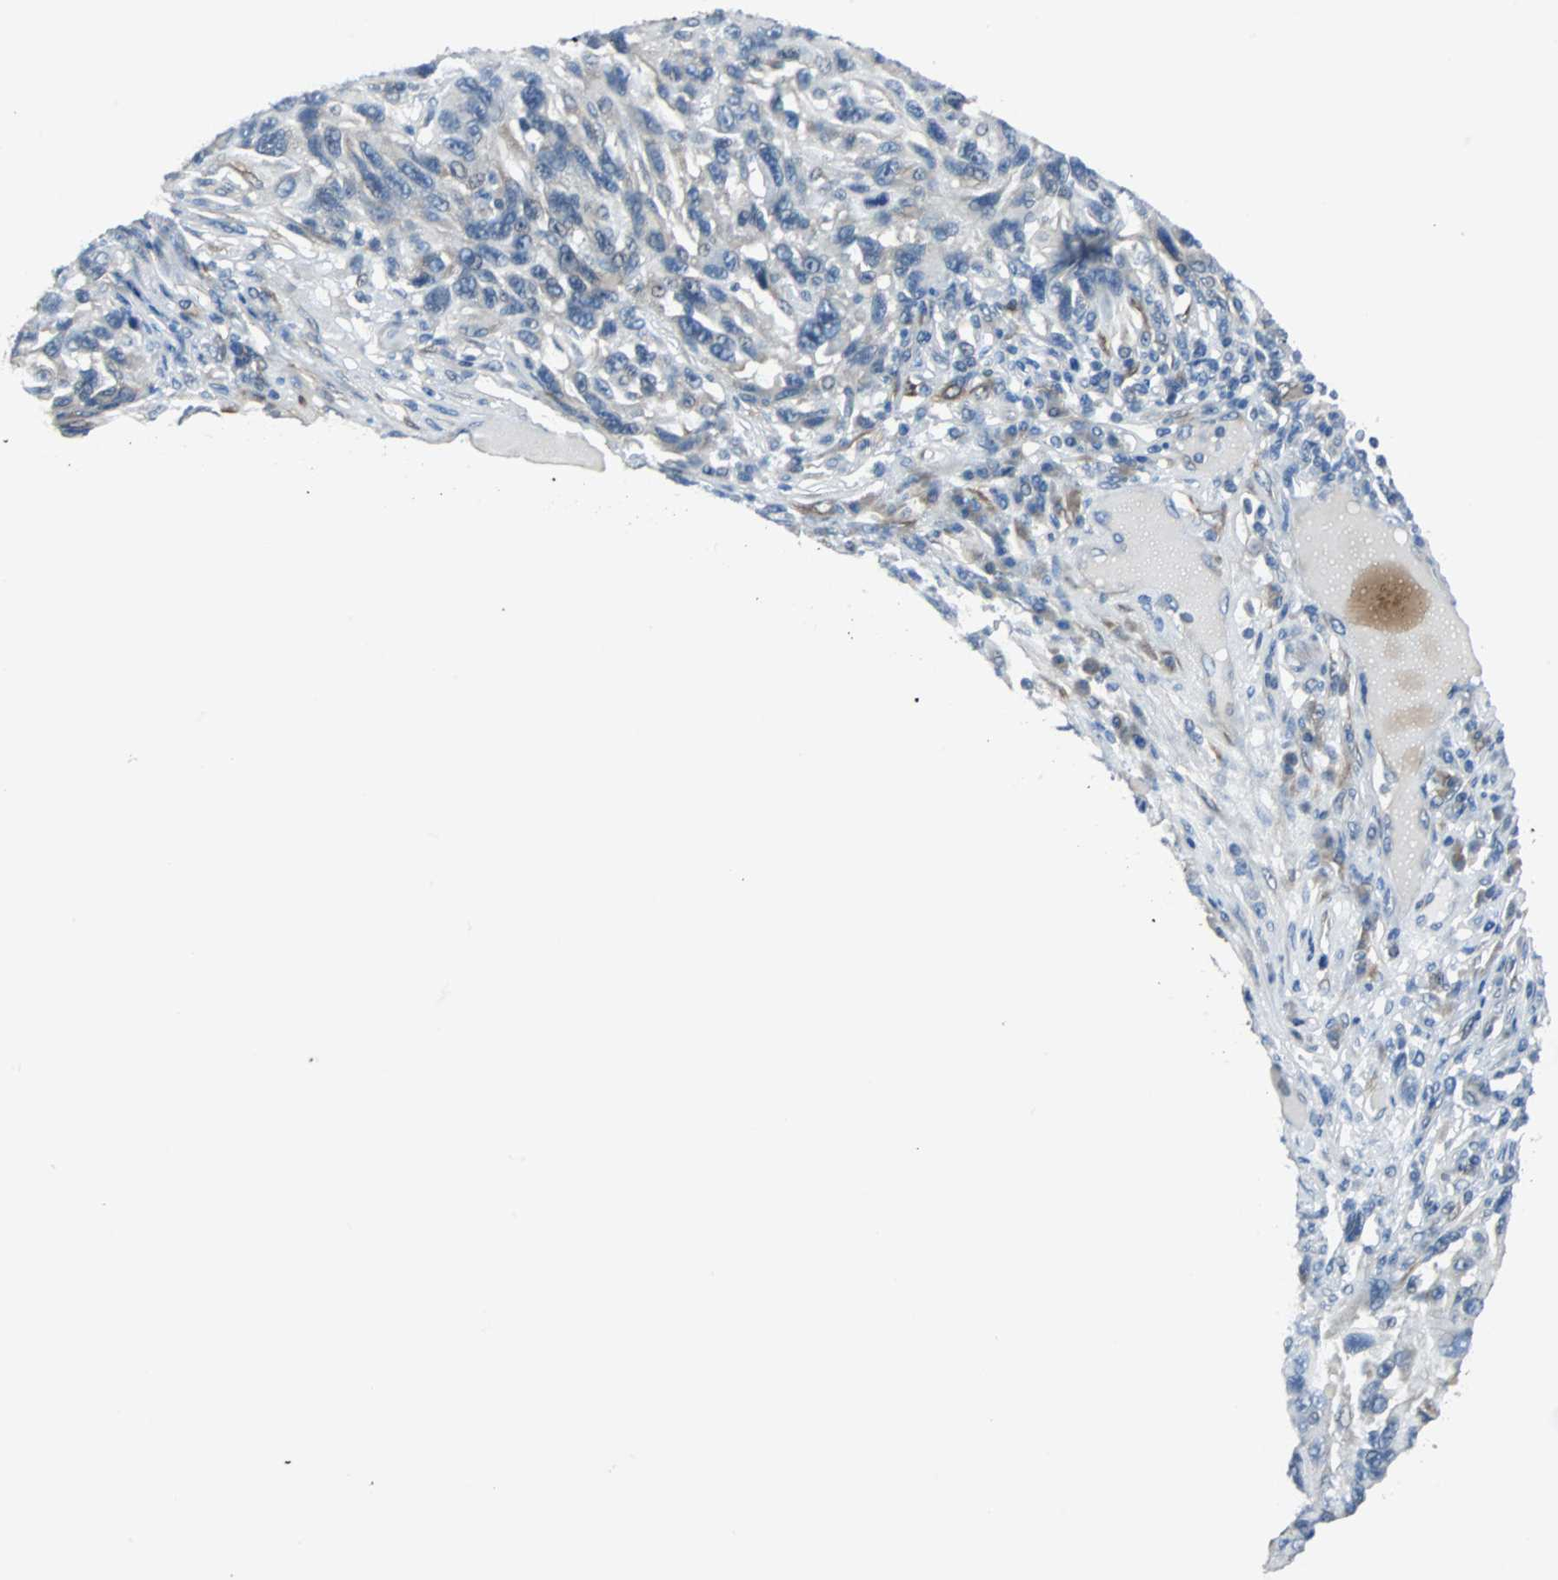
{"staining": {"intensity": "negative", "quantity": "none", "location": "none"}, "tissue": "melanoma", "cell_type": "Tumor cells", "image_type": "cancer", "snomed": [{"axis": "morphology", "description": "Malignant melanoma, NOS"}, {"axis": "topography", "description": "Skin"}], "caption": "Tumor cells show no significant protein expression in malignant melanoma.", "gene": "FHL2", "patient": {"sex": "male", "age": 53}}